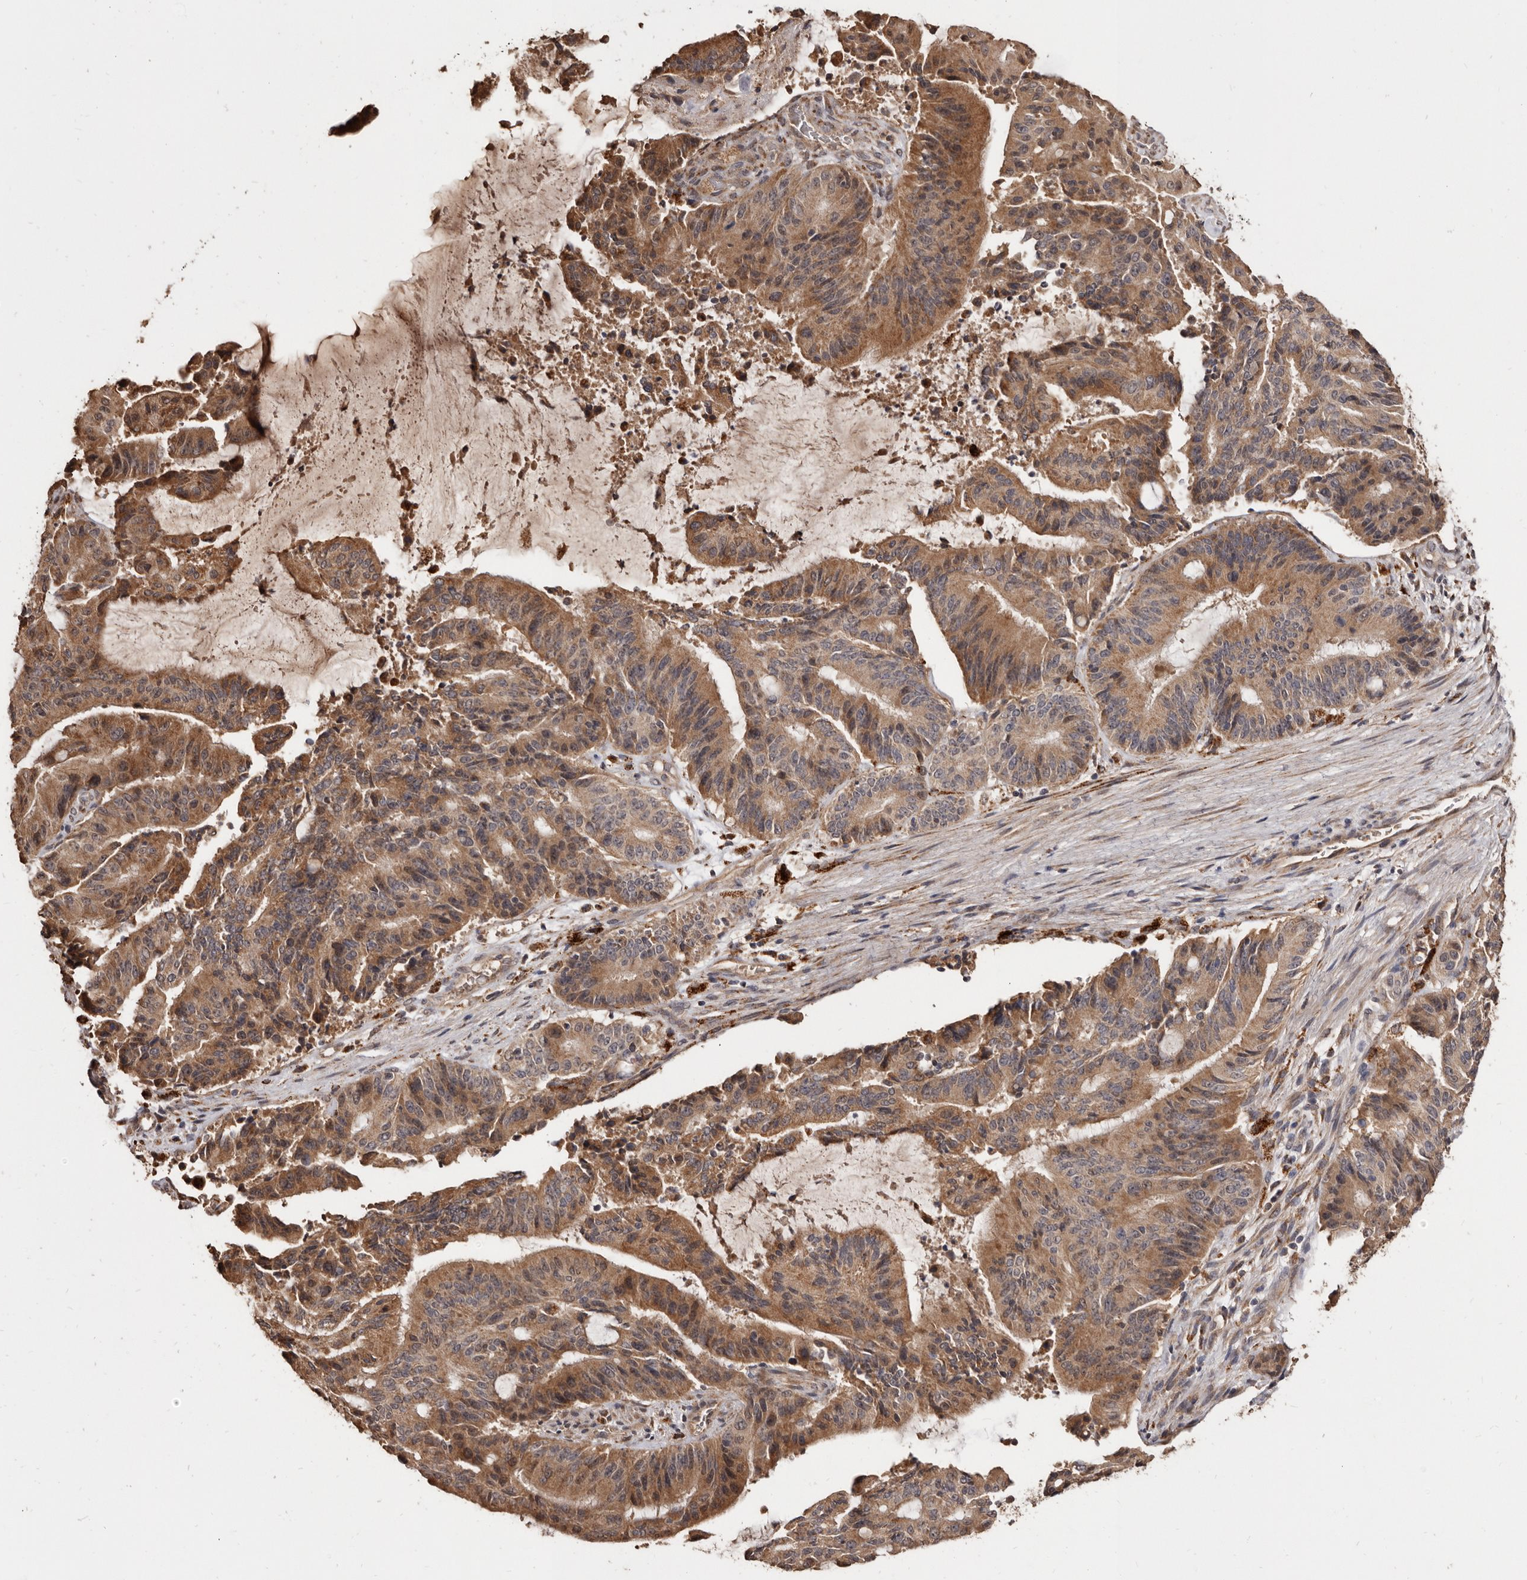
{"staining": {"intensity": "moderate", "quantity": ">75%", "location": "cytoplasmic/membranous"}, "tissue": "liver cancer", "cell_type": "Tumor cells", "image_type": "cancer", "snomed": [{"axis": "morphology", "description": "Normal tissue, NOS"}, {"axis": "morphology", "description": "Cholangiocarcinoma"}, {"axis": "topography", "description": "Liver"}, {"axis": "topography", "description": "Peripheral nerve tissue"}], "caption": "Immunohistochemistry (IHC) of cholangiocarcinoma (liver) reveals medium levels of moderate cytoplasmic/membranous staining in about >75% of tumor cells. (DAB (3,3'-diaminobenzidine) IHC, brown staining for protein, blue staining for nuclei).", "gene": "AKAP7", "patient": {"sex": "female", "age": 73}}